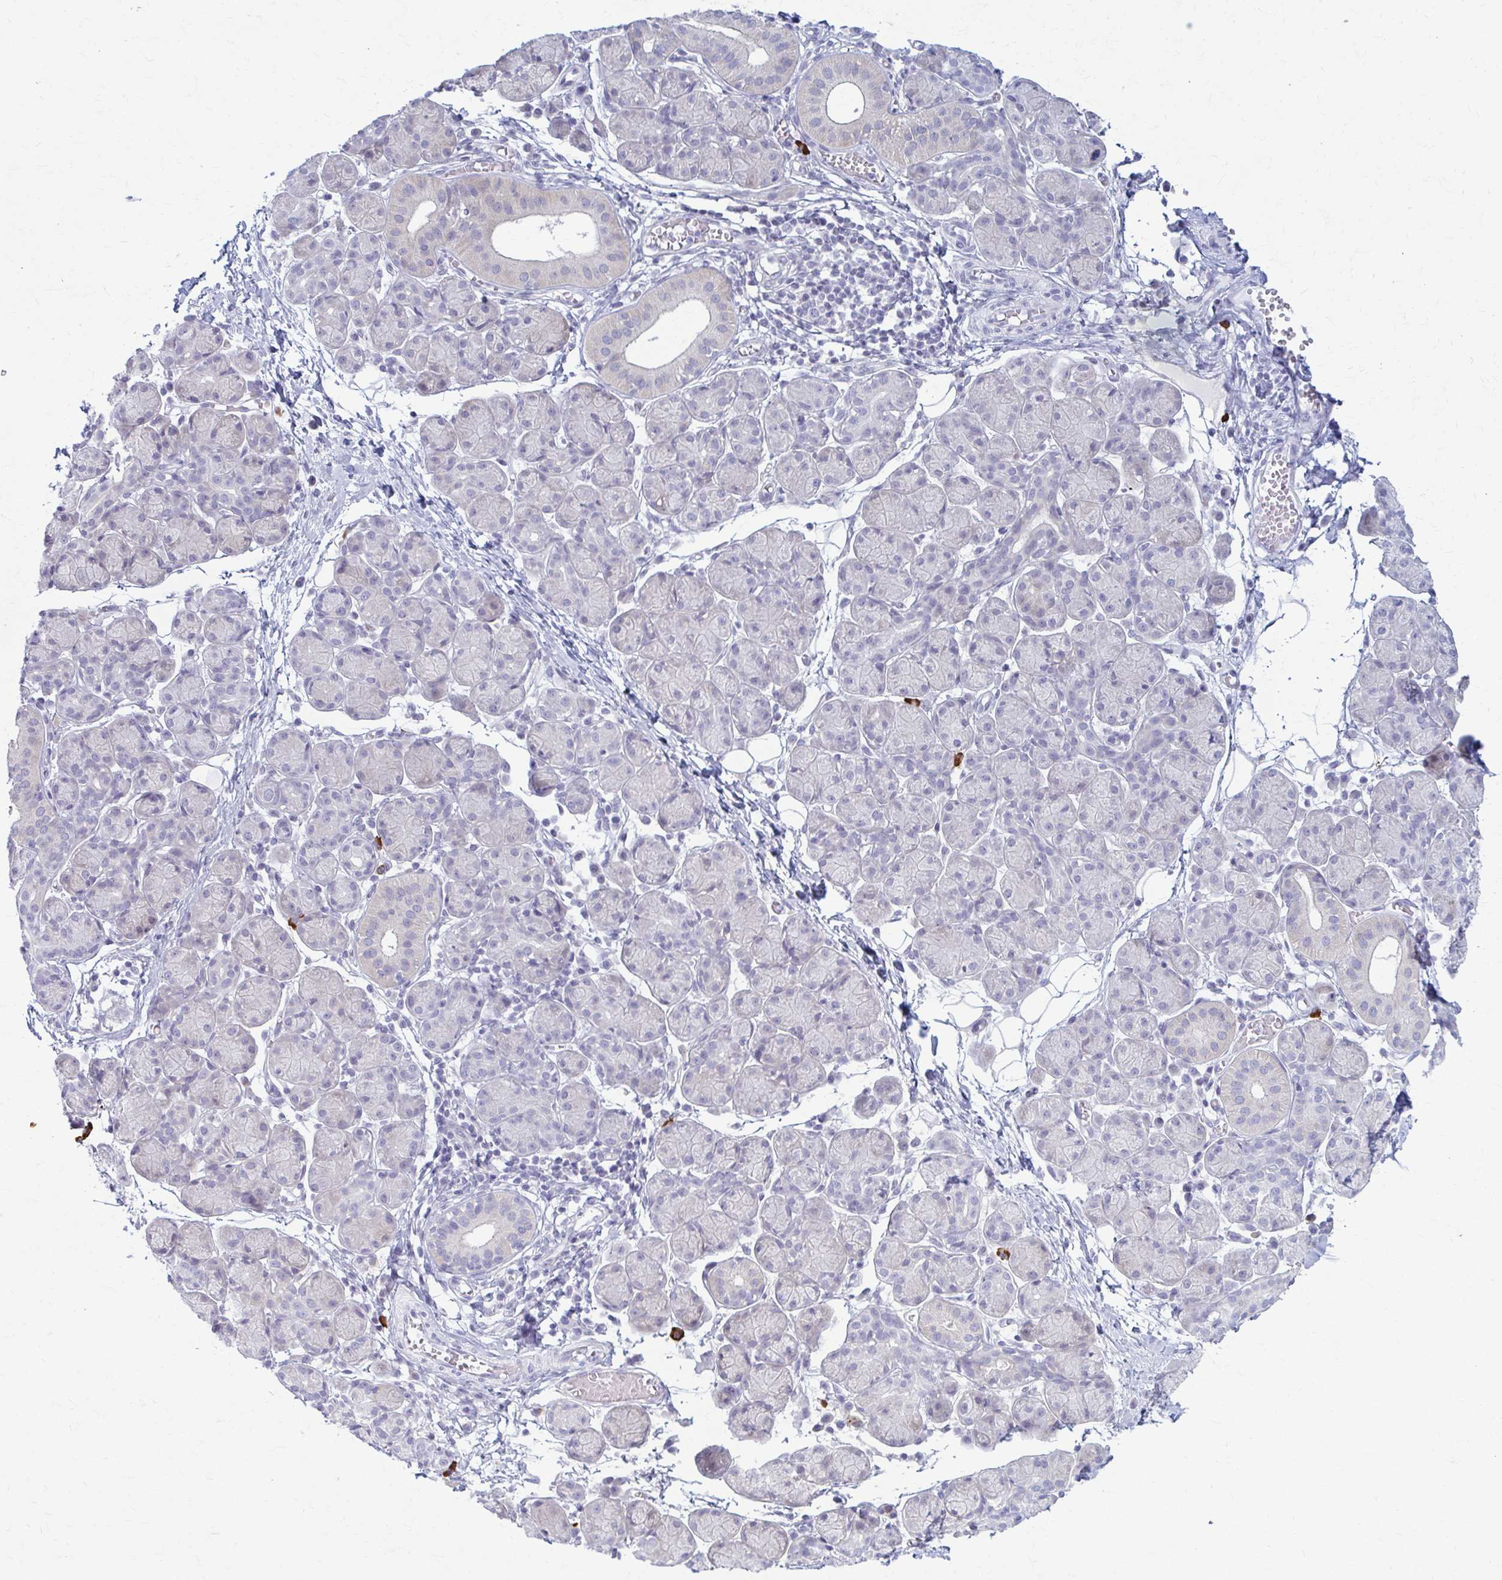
{"staining": {"intensity": "negative", "quantity": "none", "location": "none"}, "tissue": "salivary gland", "cell_type": "Glandular cells", "image_type": "normal", "snomed": [{"axis": "morphology", "description": "Normal tissue, NOS"}, {"axis": "morphology", "description": "Inflammation, NOS"}, {"axis": "topography", "description": "Lymph node"}, {"axis": "topography", "description": "Salivary gland"}], "caption": "Salivary gland stained for a protein using IHC reveals no positivity glandular cells.", "gene": "LDLRAP1", "patient": {"sex": "male", "age": 3}}